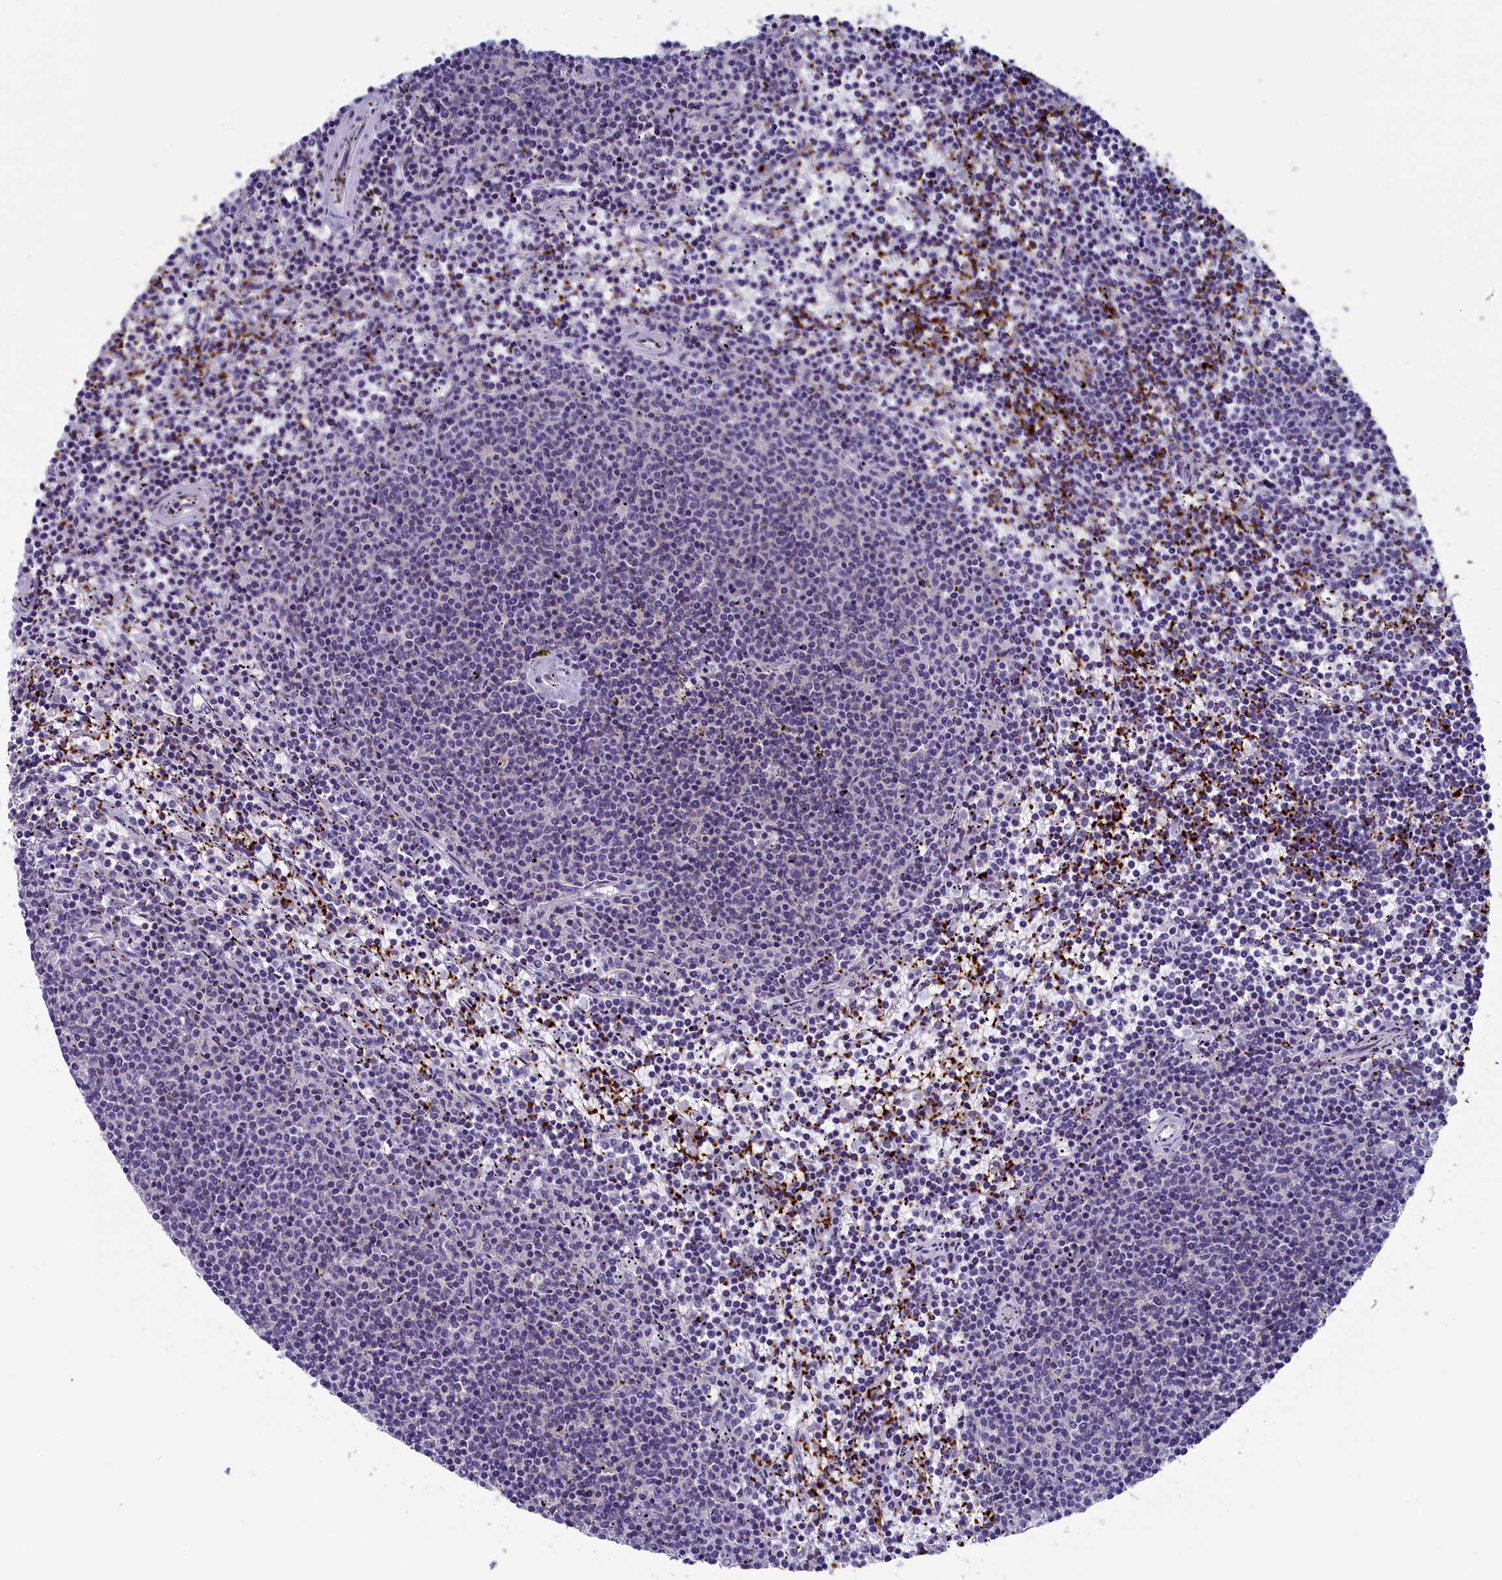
{"staining": {"intensity": "negative", "quantity": "none", "location": "none"}, "tissue": "lymphoma", "cell_type": "Tumor cells", "image_type": "cancer", "snomed": [{"axis": "morphology", "description": "Malignant lymphoma, non-Hodgkin's type, Low grade"}, {"axis": "topography", "description": "Spleen"}], "caption": "Immunohistochemistry (IHC) micrograph of human malignant lymphoma, non-Hodgkin's type (low-grade) stained for a protein (brown), which displays no staining in tumor cells.", "gene": "AIFM2", "patient": {"sex": "female", "age": 50}}